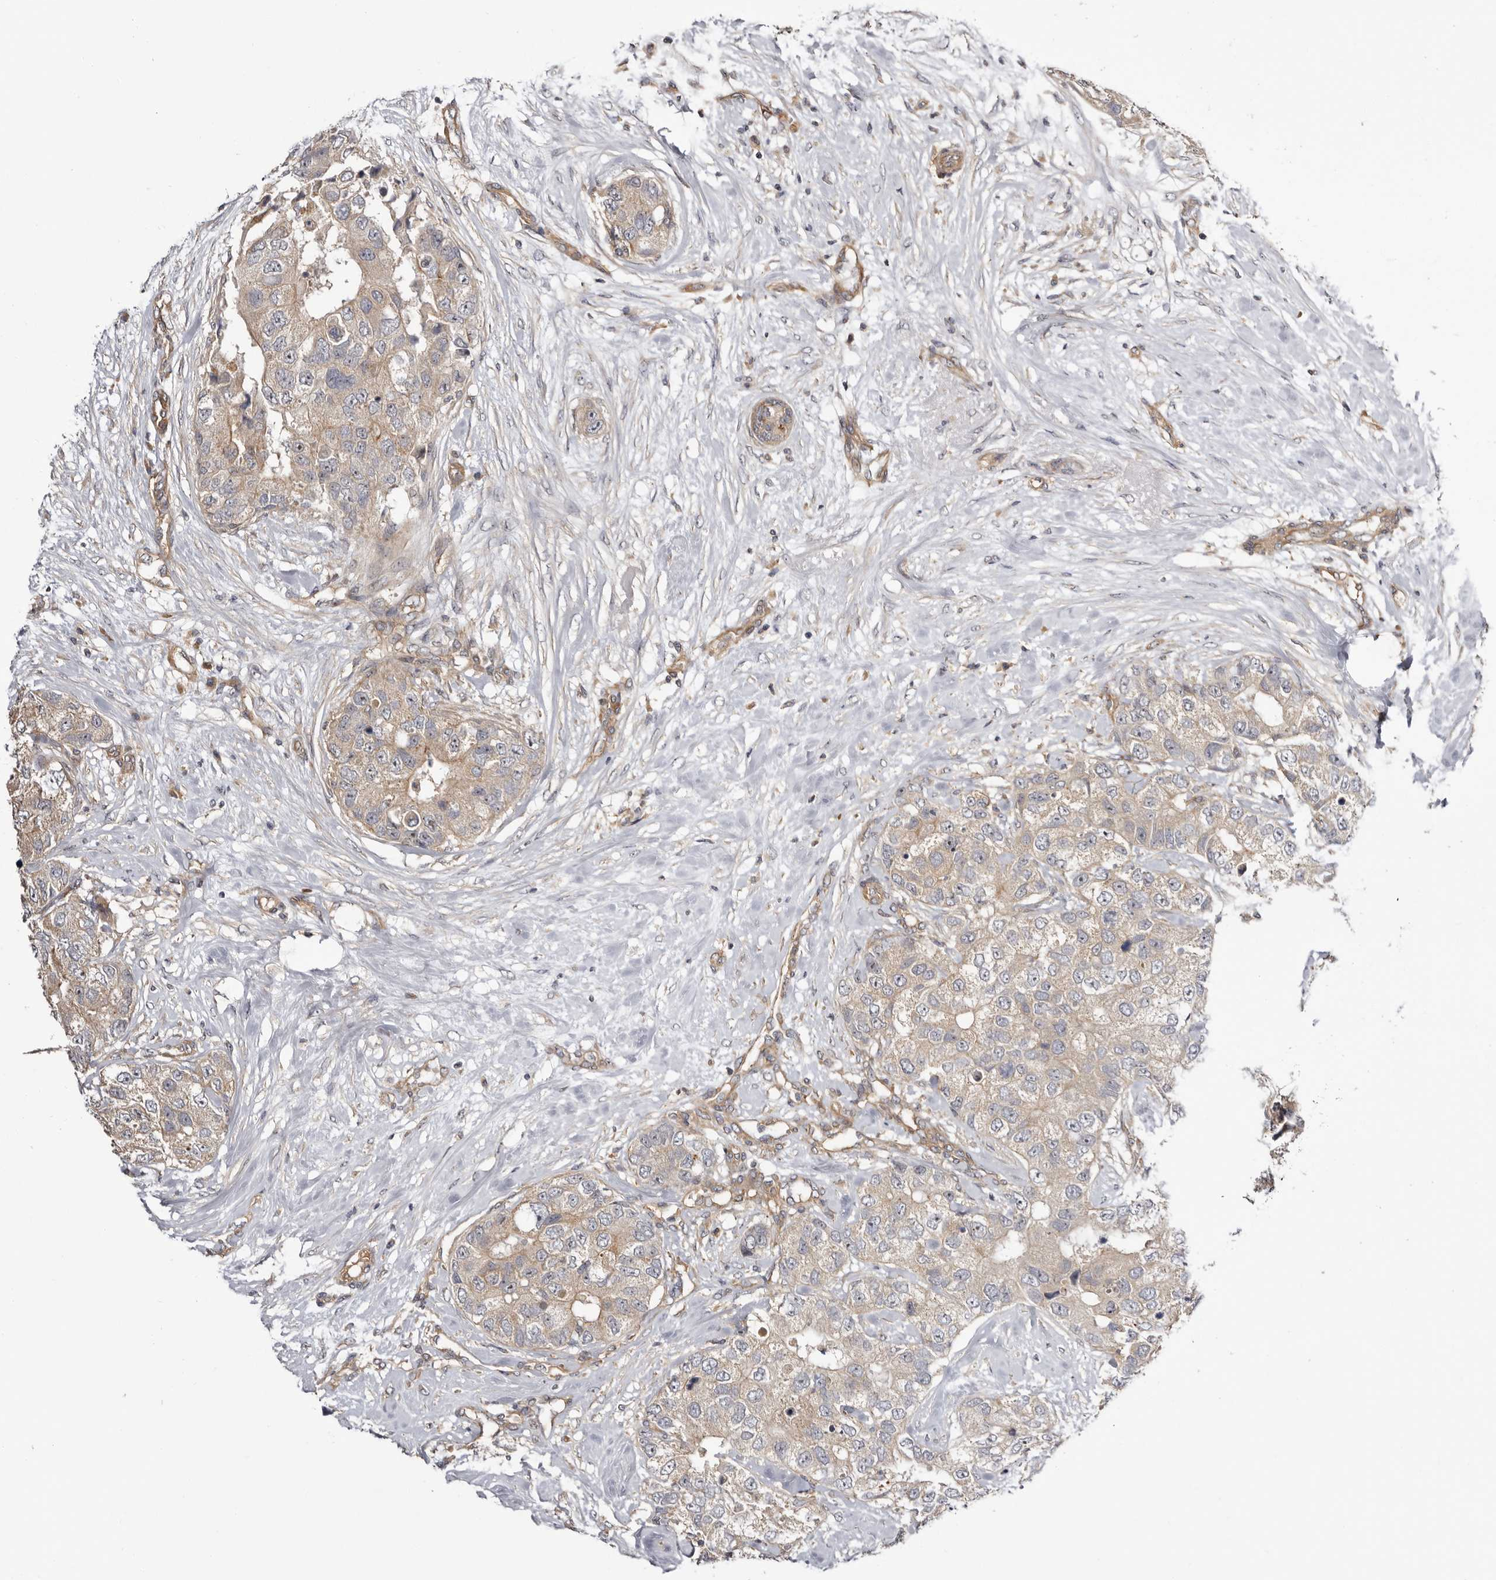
{"staining": {"intensity": "weak", "quantity": ">75%", "location": "cytoplasmic/membranous"}, "tissue": "breast cancer", "cell_type": "Tumor cells", "image_type": "cancer", "snomed": [{"axis": "morphology", "description": "Duct carcinoma"}, {"axis": "topography", "description": "Breast"}], "caption": "Protein expression by immunohistochemistry (IHC) shows weak cytoplasmic/membranous staining in approximately >75% of tumor cells in invasive ductal carcinoma (breast). Nuclei are stained in blue.", "gene": "PANK4", "patient": {"sex": "female", "age": 62}}